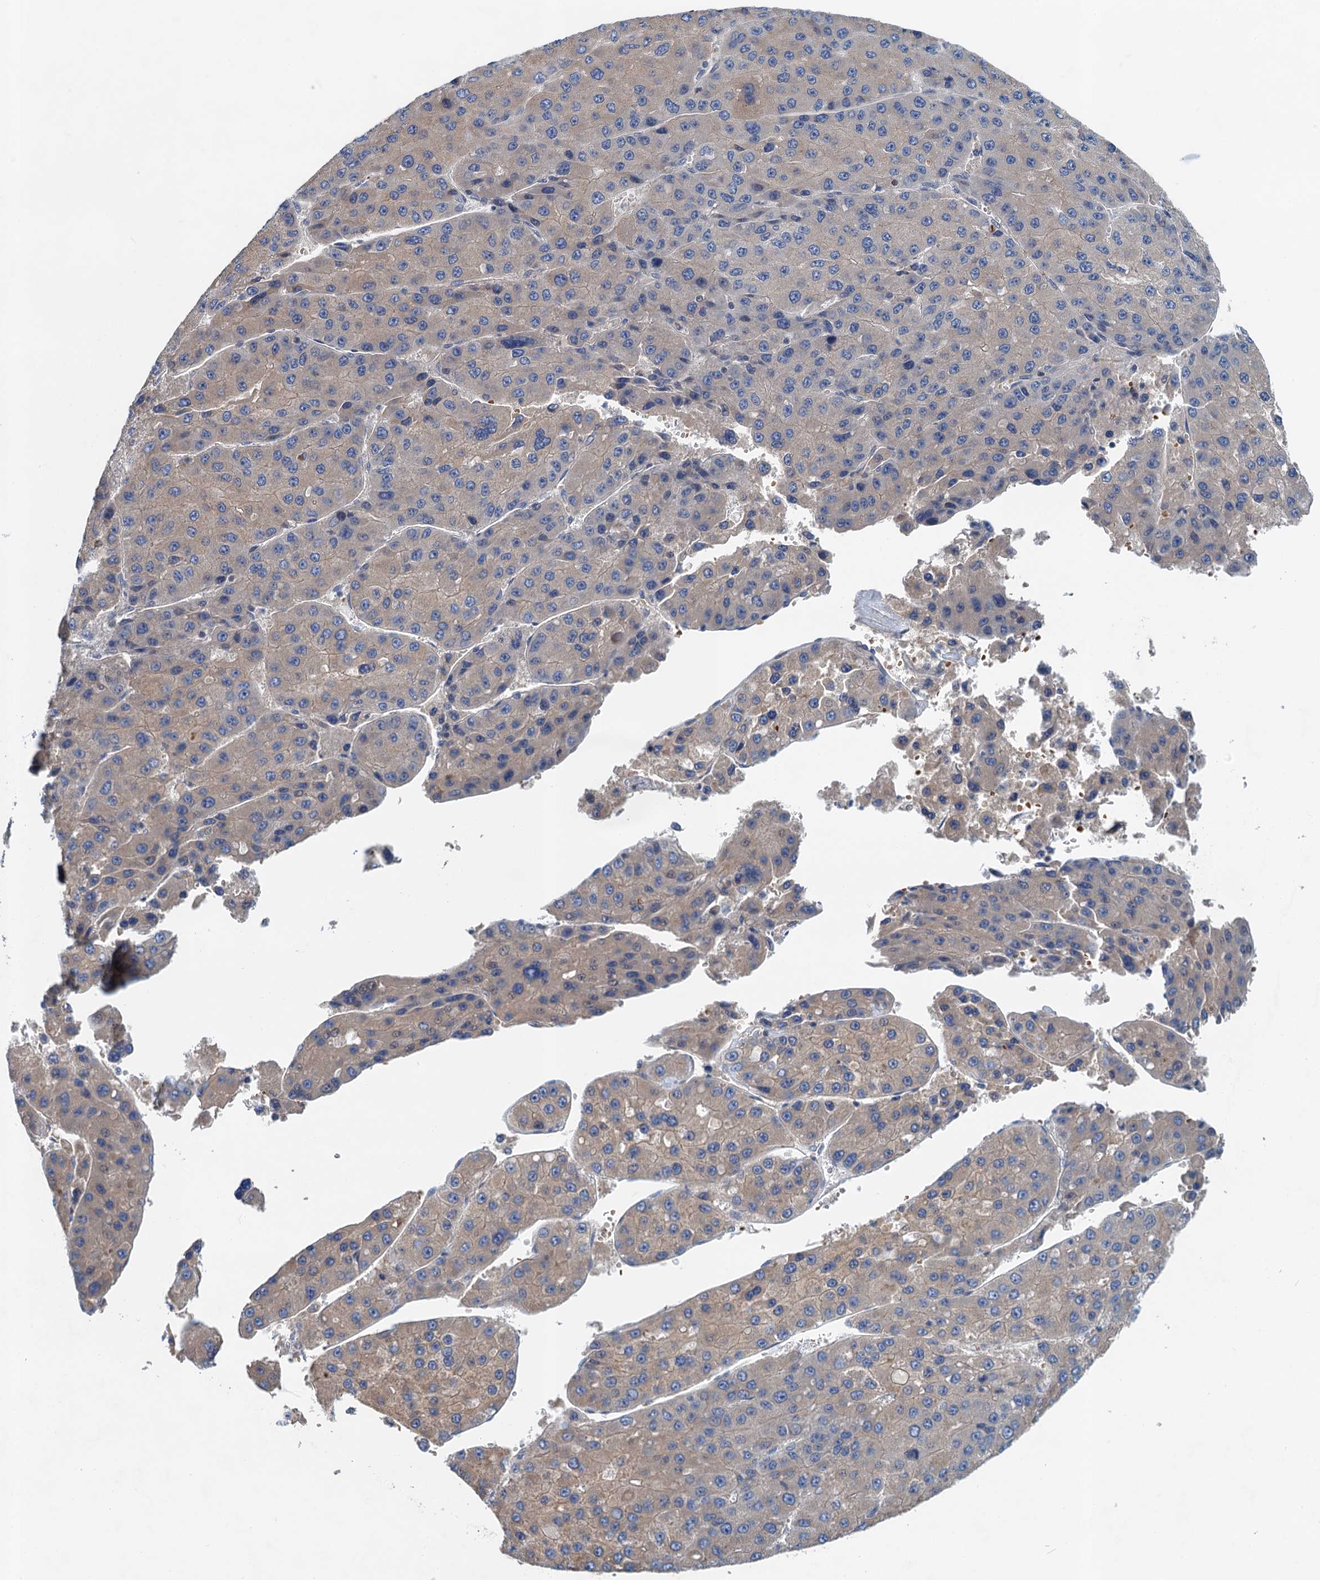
{"staining": {"intensity": "weak", "quantity": "<25%", "location": "cytoplasmic/membranous"}, "tissue": "liver cancer", "cell_type": "Tumor cells", "image_type": "cancer", "snomed": [{"axis": "morphology", "description": "Carcinoma, Hepatocellular, NOS"}, {"axis": "topography", "description": "Liver"}], "caption": "Immunohistochemistry (IHC) image of neoplastic tissue: hepatocellular carcinoma (liver) stained with DAB shows no significant protein expression in tumor cells.", "gene": "NBEA", "patient": {"sex": "female", "age": 73}}